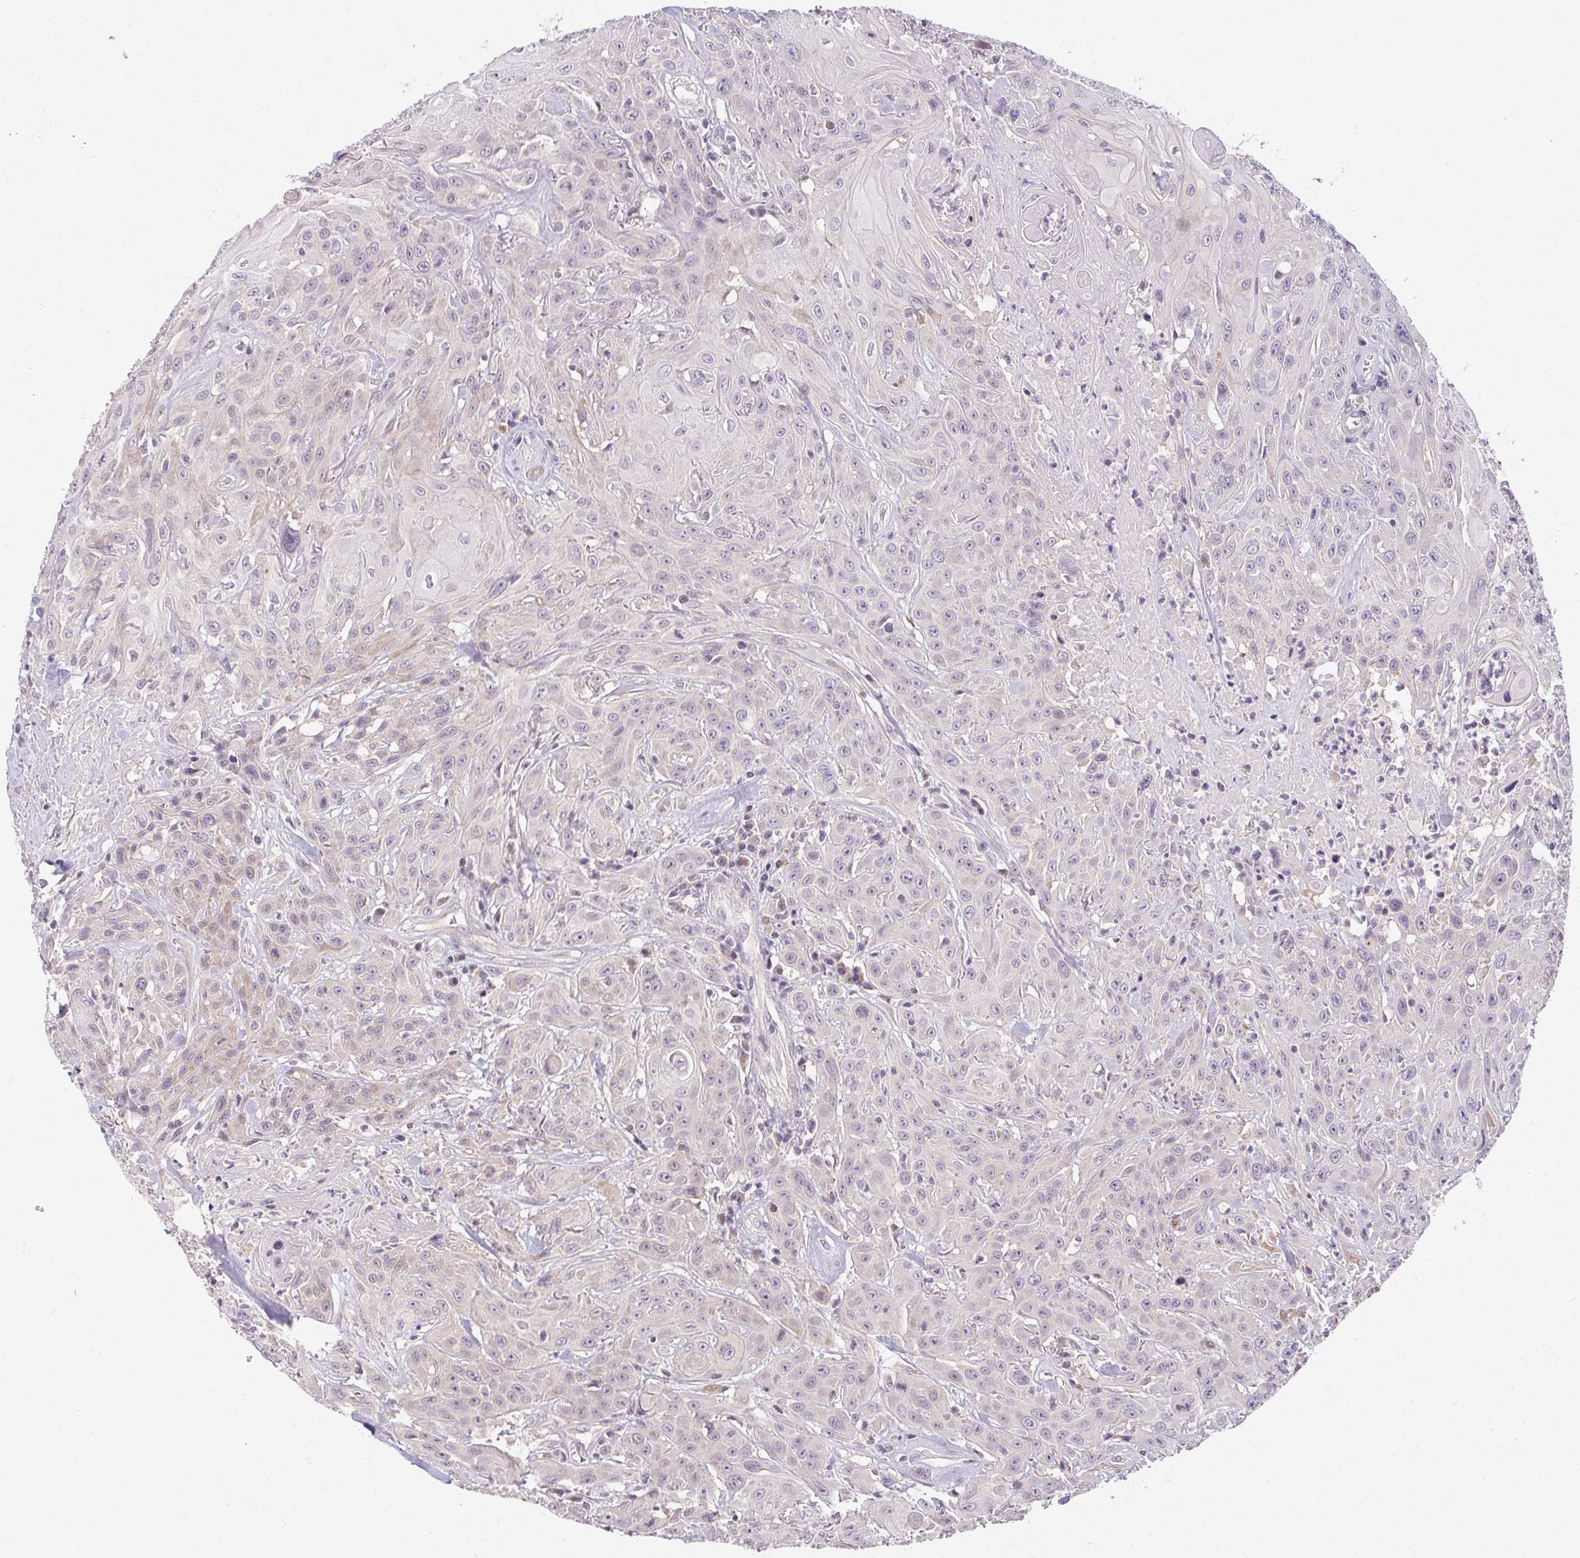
{"staining": {"intensity": "weak", "quantity": "<25%", "location": "cytoplasmic/membranous"}, "tissue": "head and neck cancer", "cell_type": "Tumor cells", "image_type": "cancer", "snomed": [{"axis": "morphology", "description": "Squamous cell carcinoma, NOS"}, {"axis": "topography", "description": "Skin"}, {"axis": "topography", "description": "Head-Neck"}], "caption": "IHC image of head and neck squamous cell carcinoma stained for a protein (brown), which demonstrates no positivity in tumor cells.", "gene": "TMEM52B", "patient": {"sex": "male", "age": 80}}